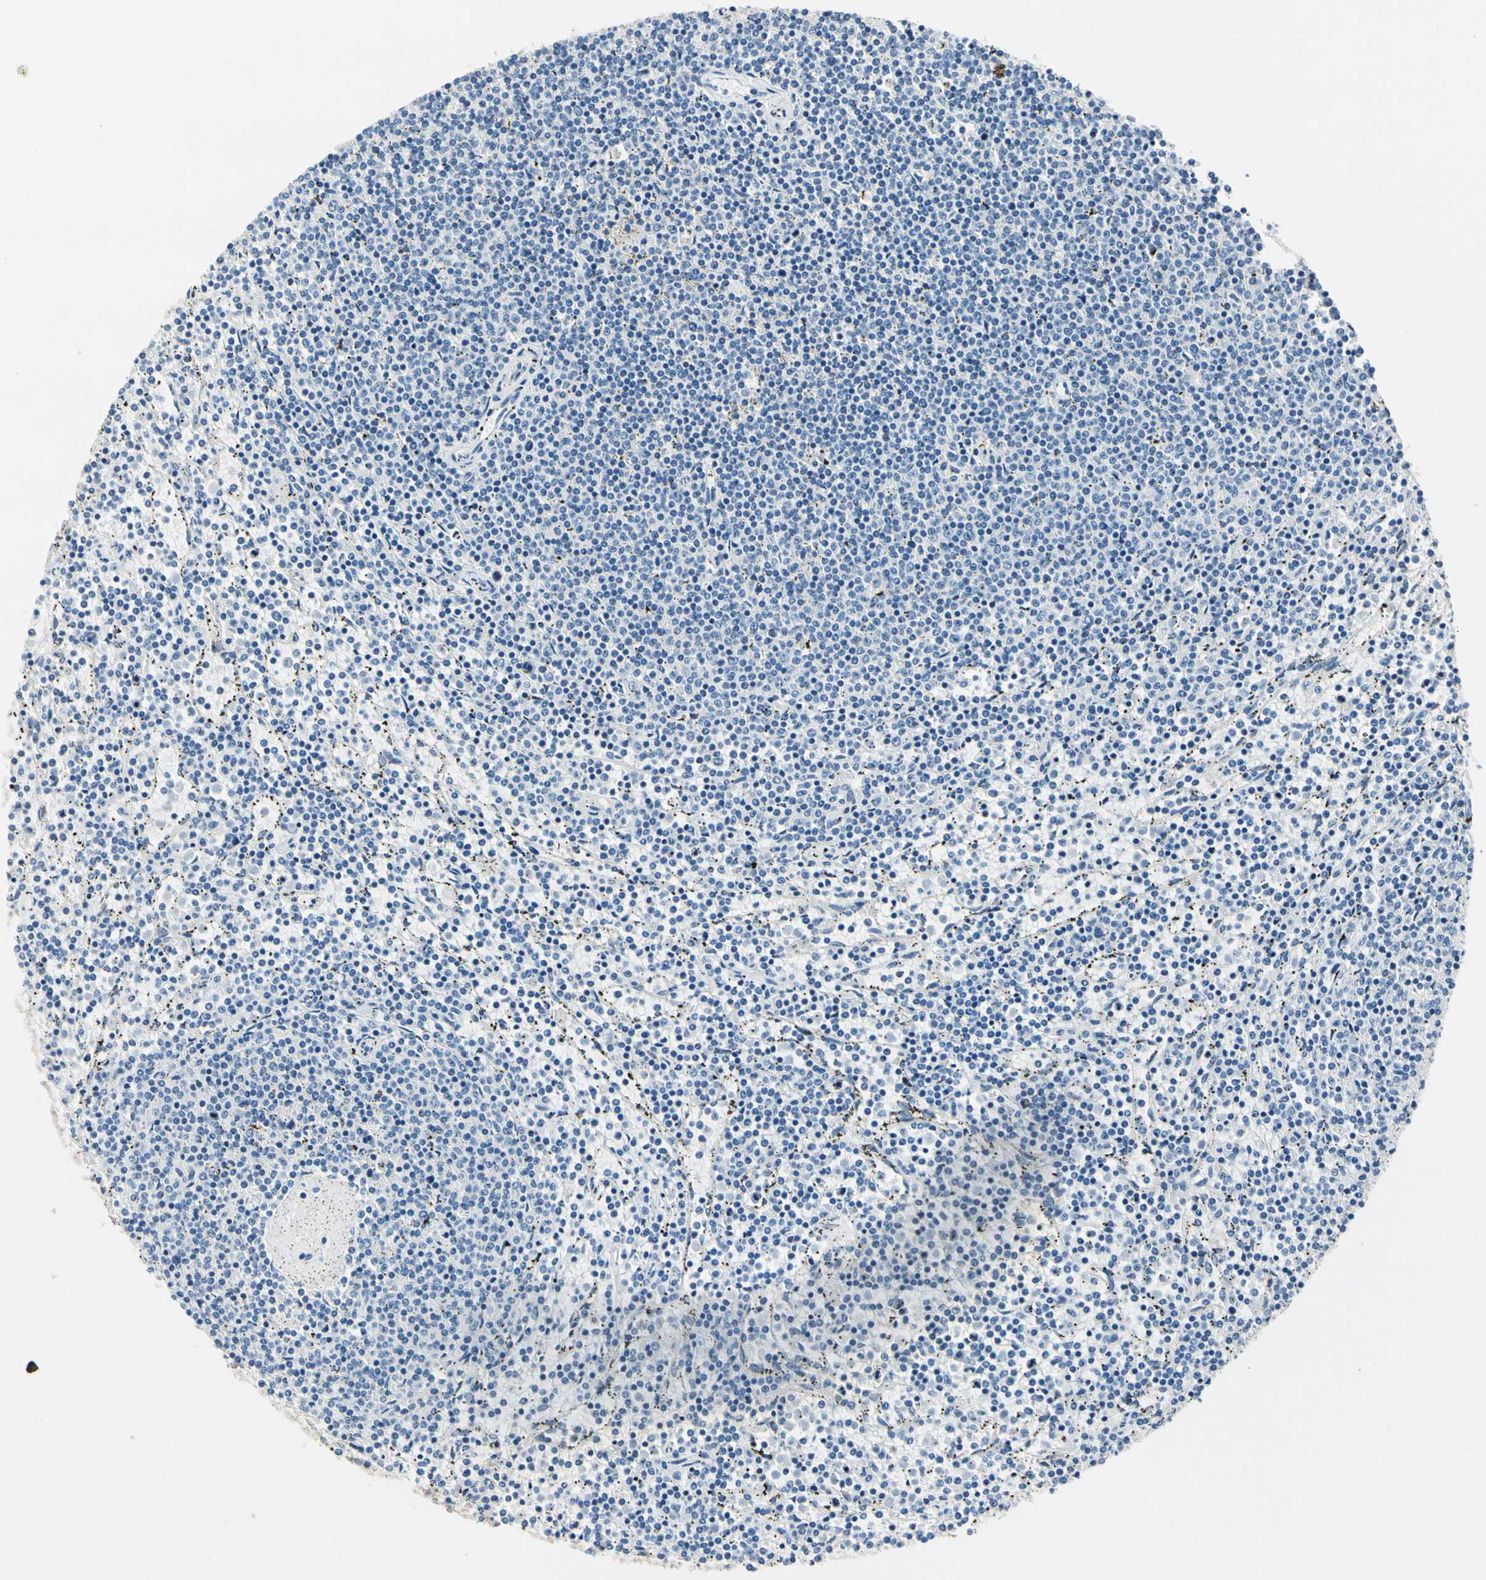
{"staining": {"intensity": "negative", "quantity": "none", "location": "none"}, "tissue": "lymphoma", "cell_type": "Tumor cells", "image_type": "cancer", "snomed": [{"axis": "morphology", "description": "Malignant lymphoma, non-Hodgkin's type, Low grade"}, {"axis": "topography", "description": "Spleen"}], "caption": "A photomicrograph of human malignant lymphoma, non-Hodgkin's type (low-grade) is negative for staining in tumor cells.", "gene": "TGFBR3", "patient": {"sex": "female", "age": 50}}